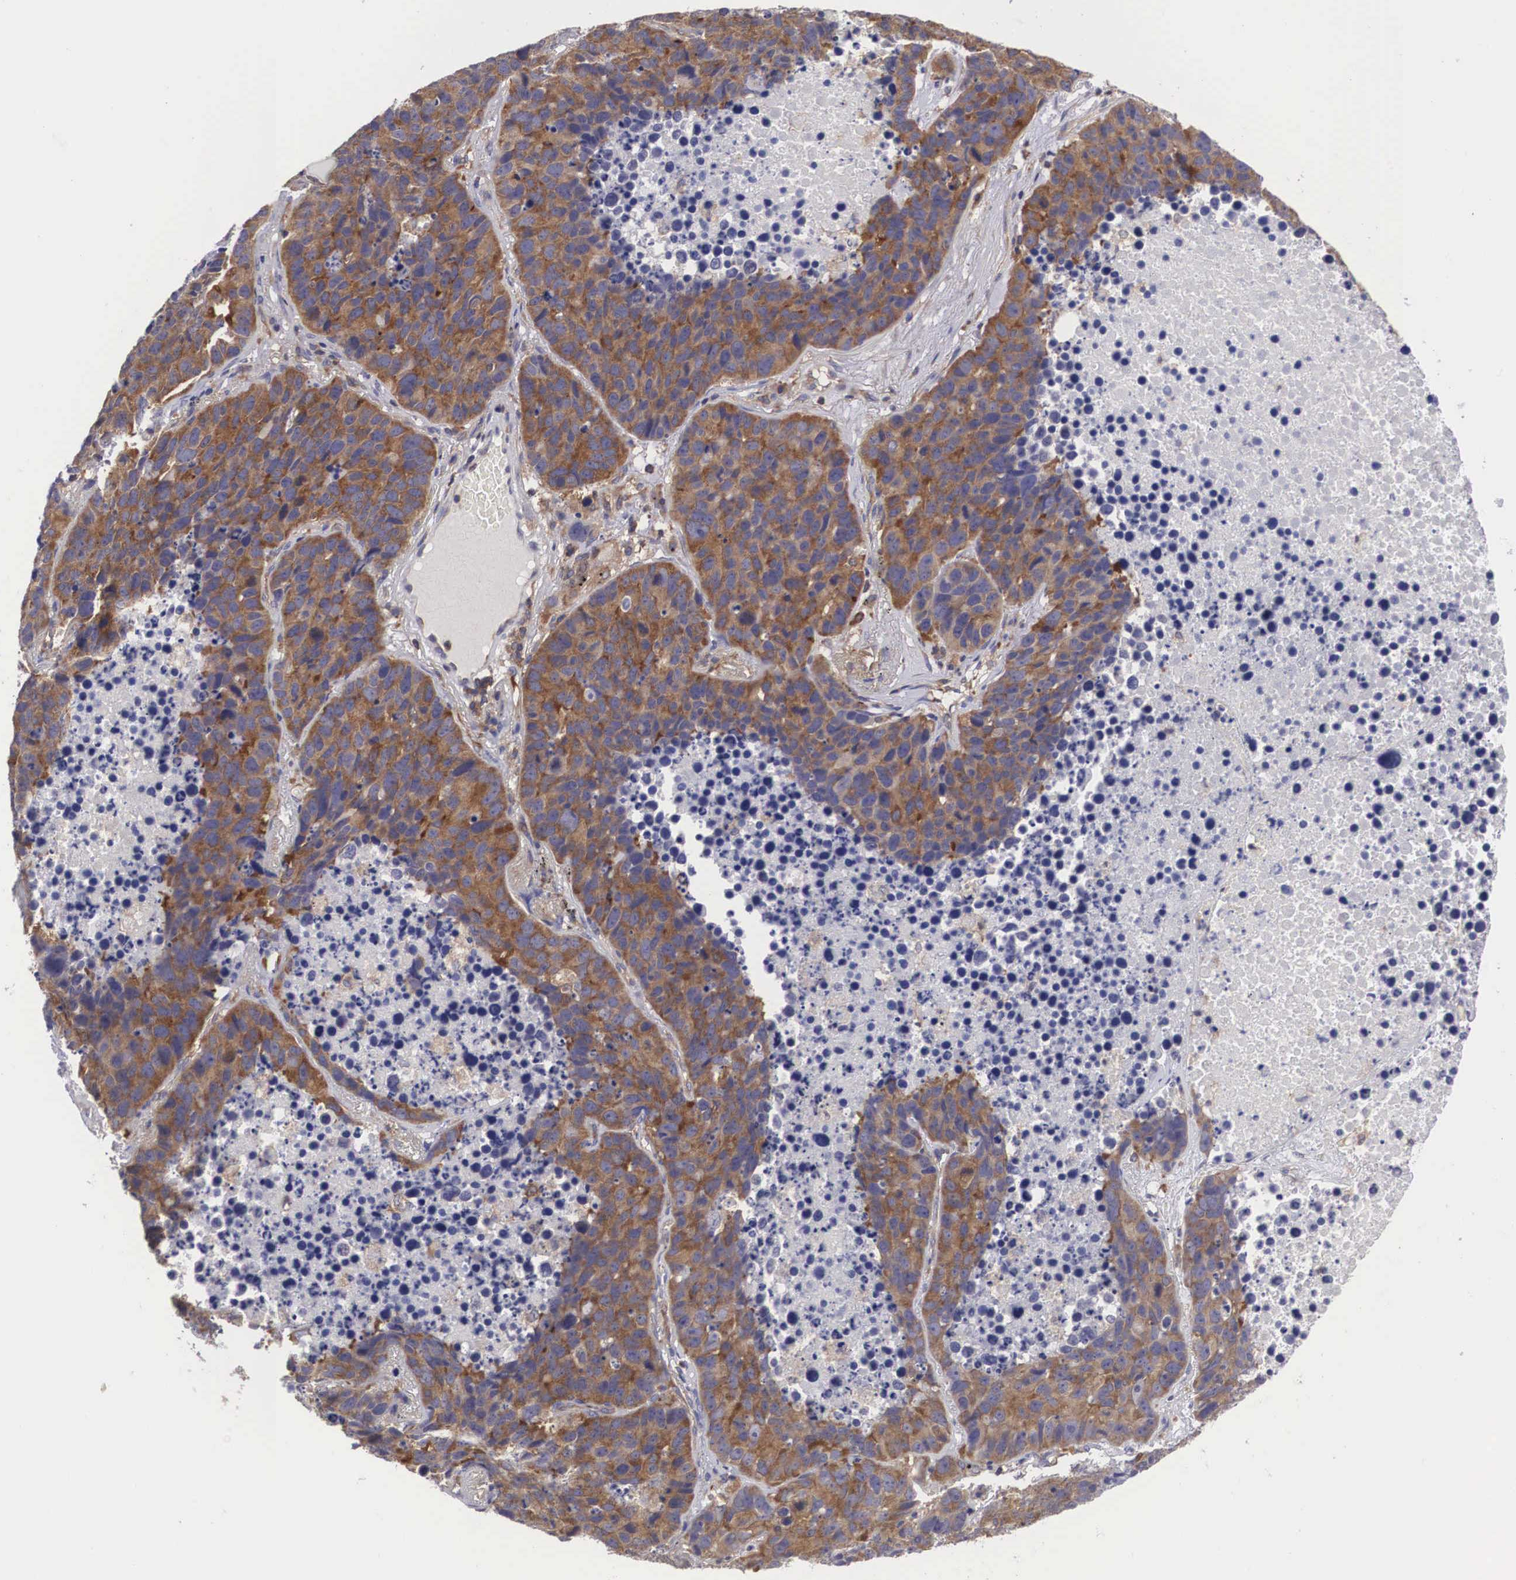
{"staining": {"intensity": "moderate", "quantity": ">75%", "location": "cytoplasmic/membranous"}, "tissue": "lung cancer", "cell_type": "Tumor cells", "image_type": "cancer", "snomed": [{"axis": "morphology", "description": "Carcinoid, malignant, NOS"}, {"axis": "topography", "description": "Lung"}], "caption": "Brown immunohistochemical staining in human lung cancer displays moderate cytoplasmic/membranous staining in approximately >75% of tumor cells. (brown staining indicates protein expression, while blue staining denotes nuclei).", "gene": "GRIPAP1", "patient": {"sex": "male", "age": 60}}